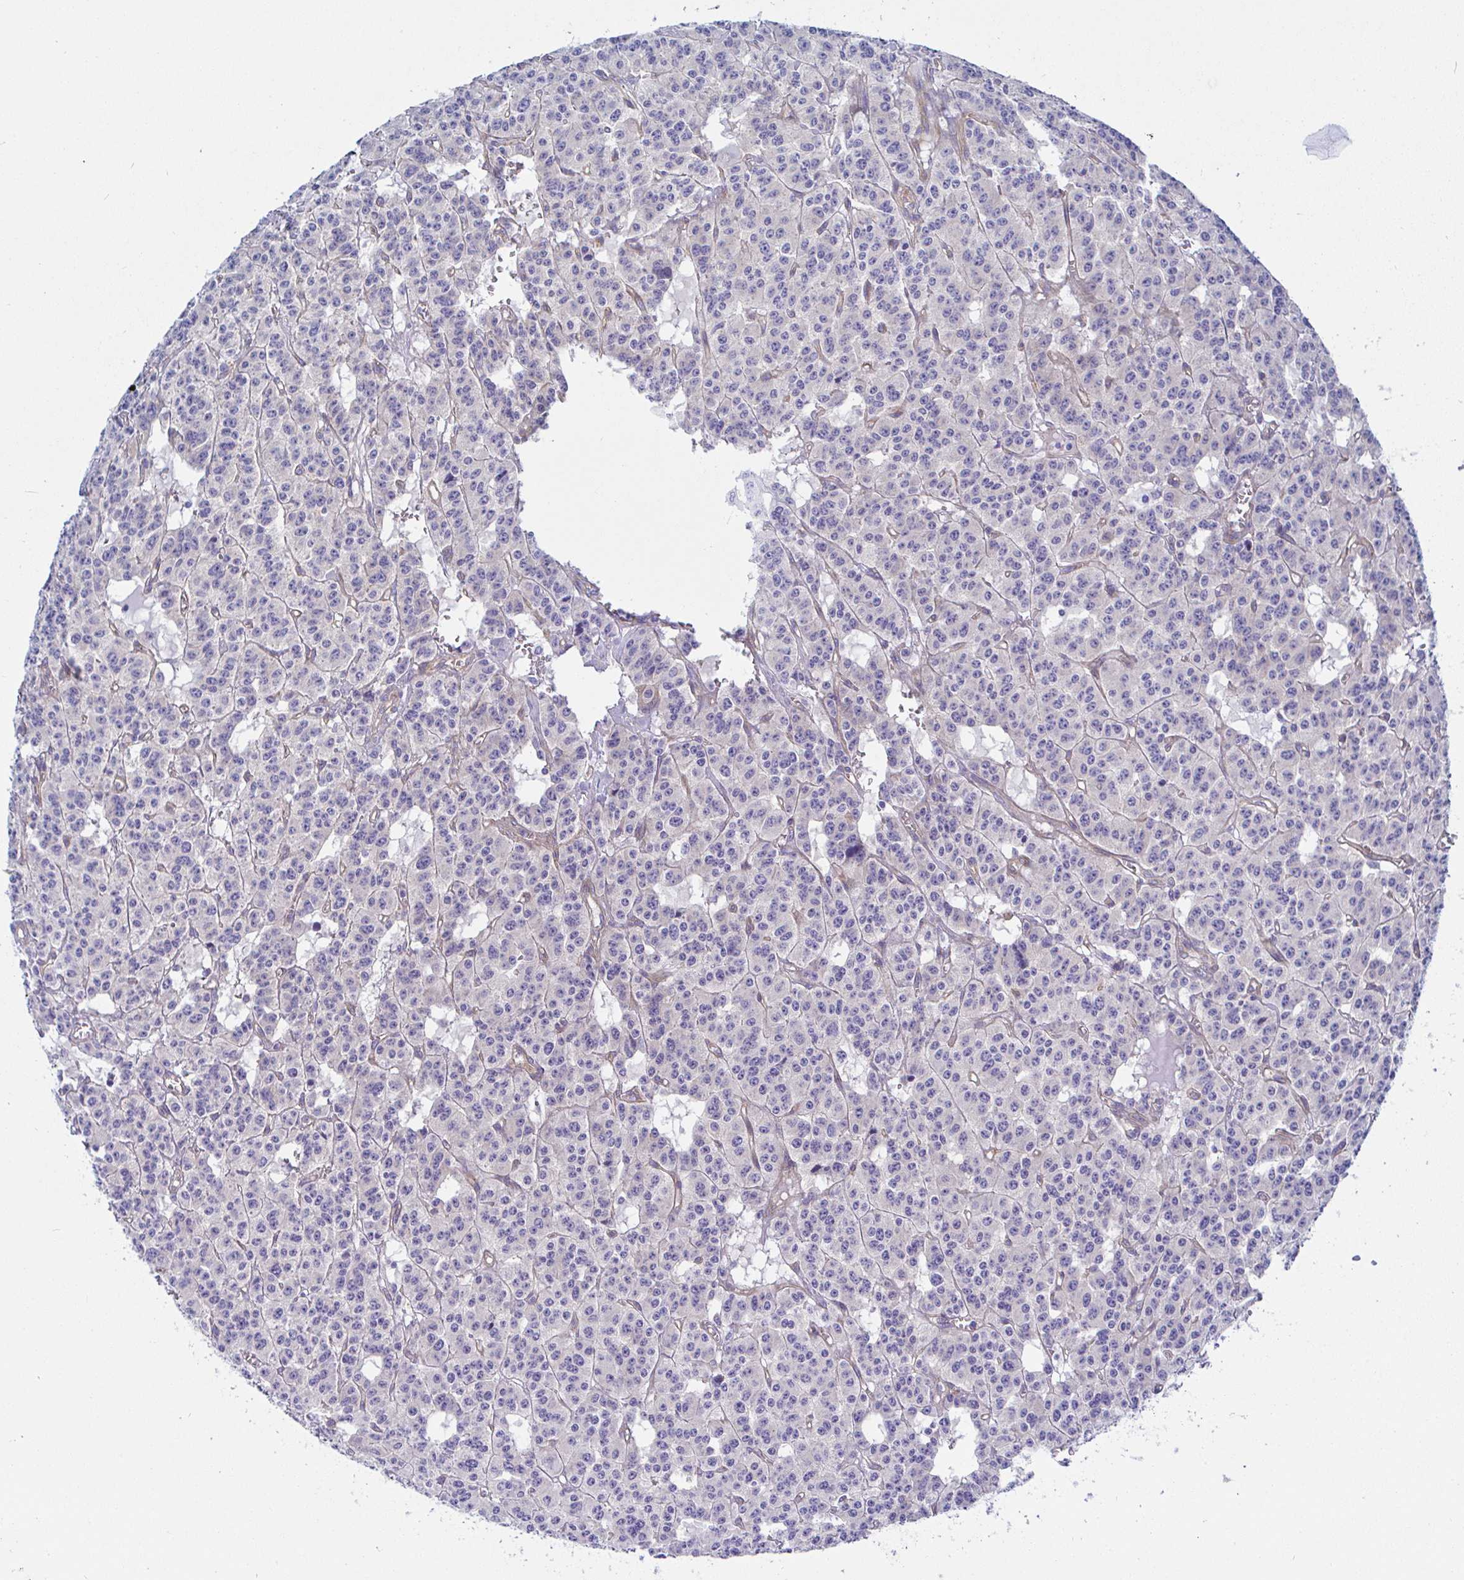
{"staining": {"intensity": "negative", "quantity": "none", "location": "none"}, "tissue": "carcinoid", "cell_type": "Tumor cells", "image_type": "cancer", "snomed": [{"axis": "morphology", "description": "Carcinoid, malignant, NOS"}, {"axis": "topography", "description": "Lung"}], "caption": "Immunohistochemistry photomicrograph of neoplastic tissue: carcinoid (malignant) stained with DAB demonstrates no significant protein positivity in tumor cells.", "gene": "ARL4D", "patient": {"sex": "female", "age": 71}}